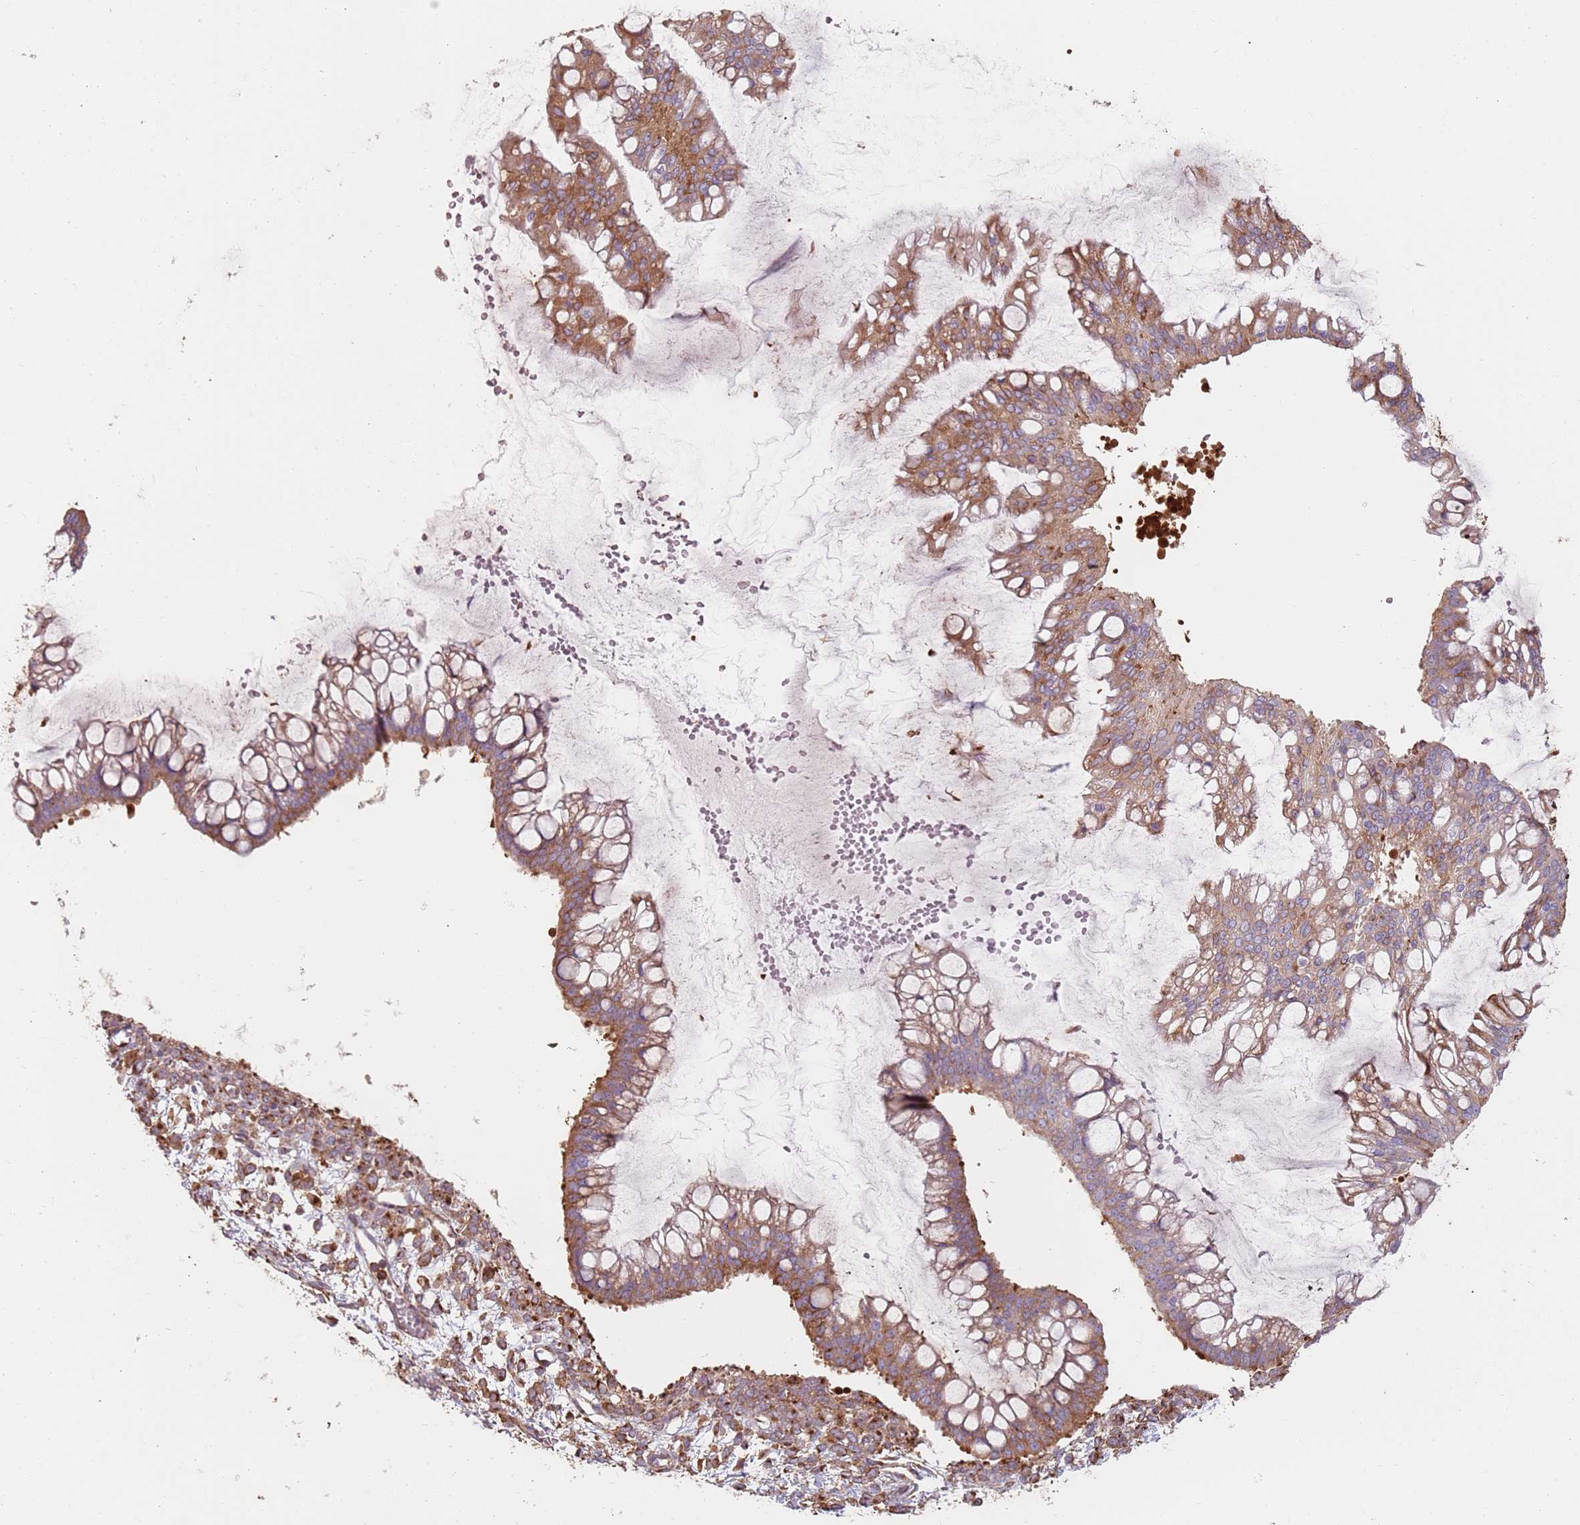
{"staining": {"intensity": "moderate", "quantity": ">75%", "location": "cytoplasmic/membranous"}, "tissue": "ovarian cancer", "cell_type": "Tumor cells", "image_type": "cancer", "snomed": [{"axis": "morphology", "description": "Cystadenocarcinoma, mucinous, NOS"}, {"axis": "topography", "description": "Ovary"}], "caption": "Immunohistochemistry image of mucinous cystadenocarcinoma (ovarian) stained for a protein (brown), which reveals medium levels of moderate cytoplasmic/membranous positivity in approximately >75% of tumor cells.", "gene": "TPD52L2", "patient": {"sex": "female", "age": 73}}